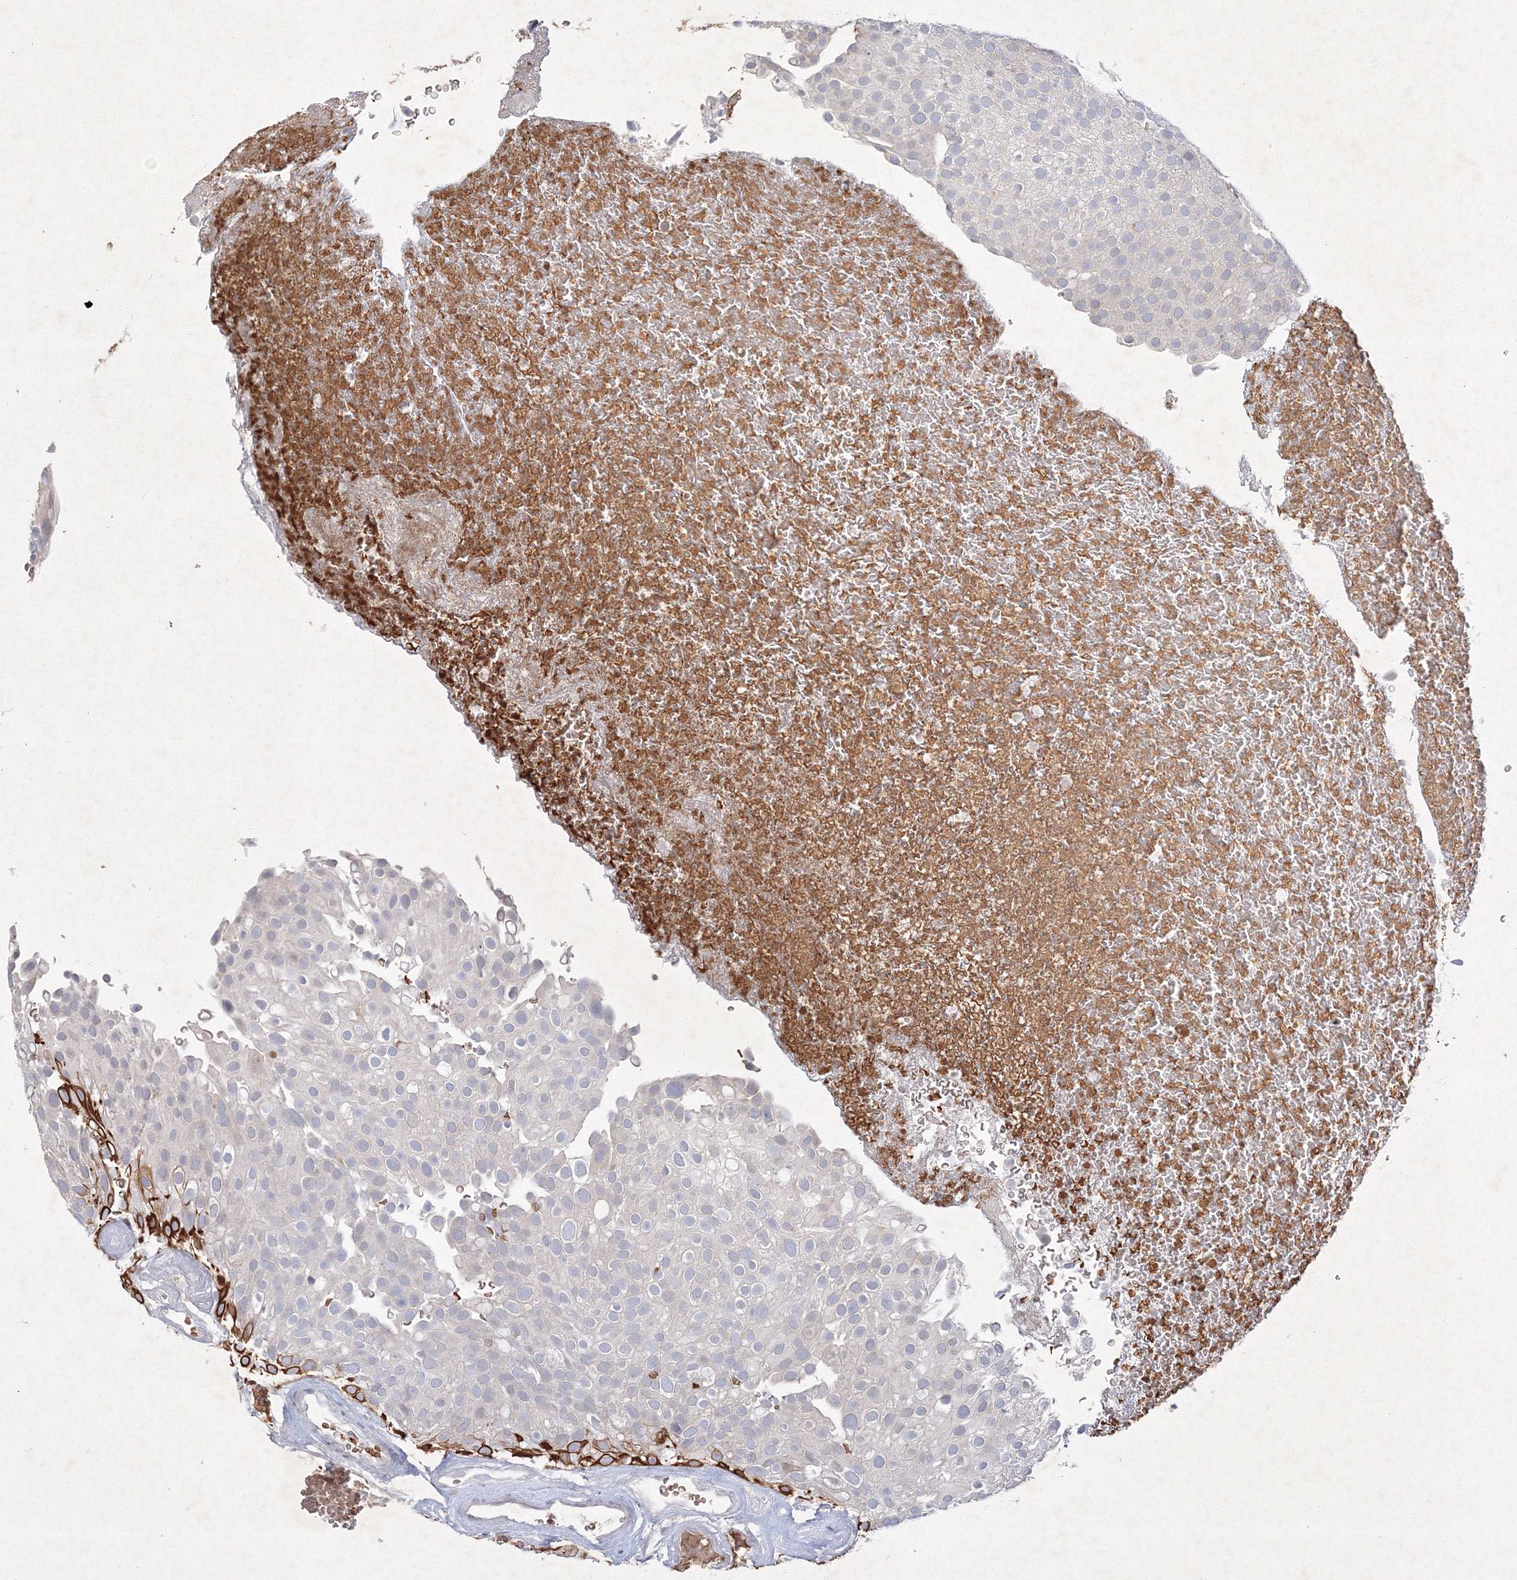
{"staining": {"intensity": "strong", "quantity": "<25%", "location": "cytoplasmic/membranous"}, "tissue": "urothelial cancer", "cell_type": "Tumor cells", "image_type": "cancer", "snomed": [{"axis": "morphology", "description": "Urothelial carcinoma, Low grade"}, {"axis": "topography", "description": "Urinary bladder"}], "caption": "Strong cytoplasmic/membranous expression is appreciated in about <25% of tumor cells in low-grade urothelial carcinoma.", "gene": "NXPE3", "patient": {"sex": "male", "age": 78}}